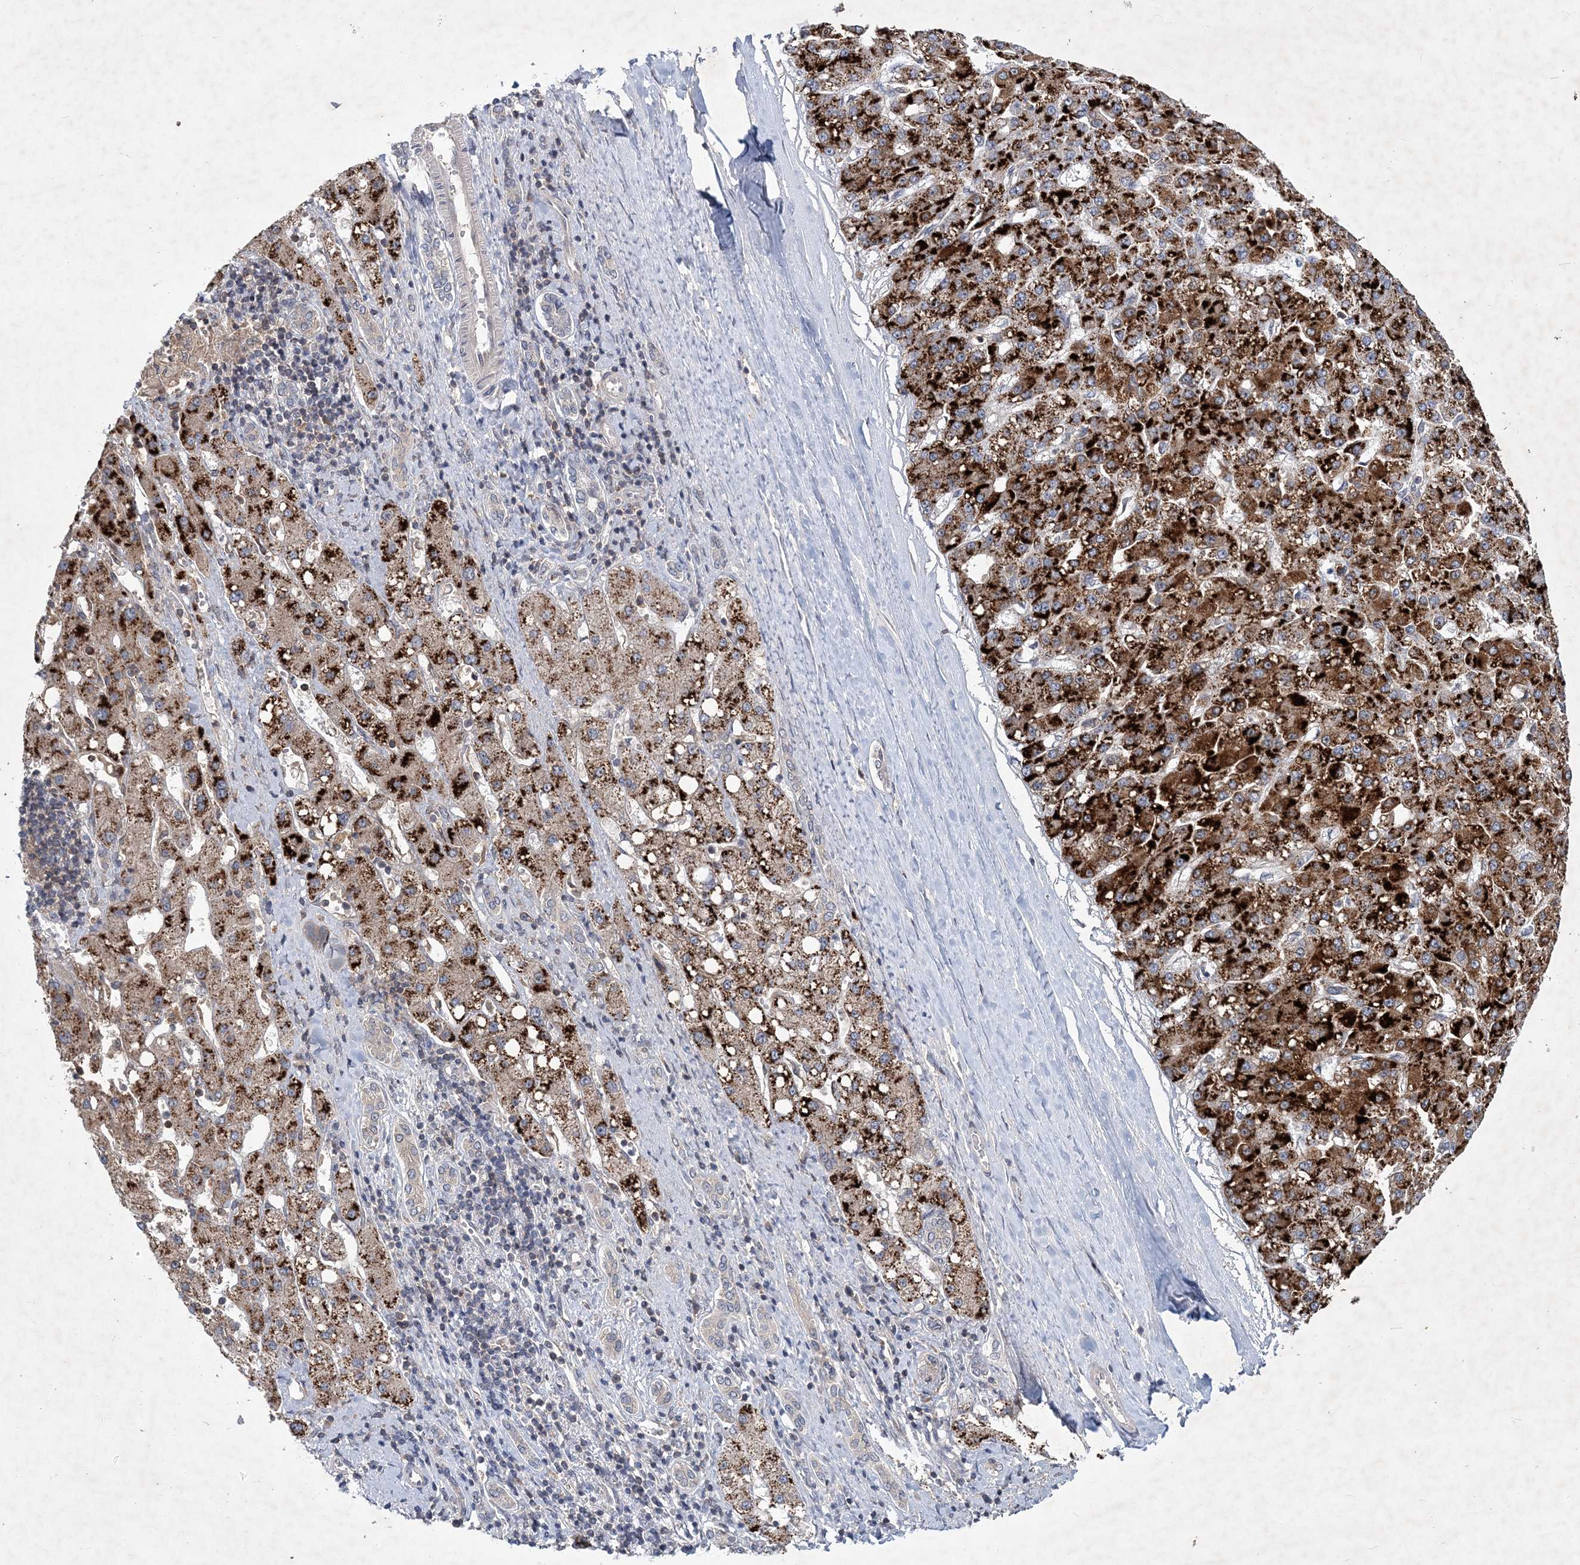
{"staining": {"intensity": "strong", "quantity": ">75%", "location": "cytoplasmic/membranous"}, "tissue": "liver cancer", "cell_type": "Tumor cells", "image_type": "cancer", "snomed": [{"axis": "morphology", "description": "Carcinoma, Hepatocellular, NOS"}, {"axis": "topography", "description": "Liver"}], "caption": "Immunohistochemical staining of liver hepatocellular carcinoma demonstrates high levels of strong cytoplasmic/membranous staining in about >75% of tumor cells.", "gene": "RNF25", "patient": {"sex": "male", "age": 67}}